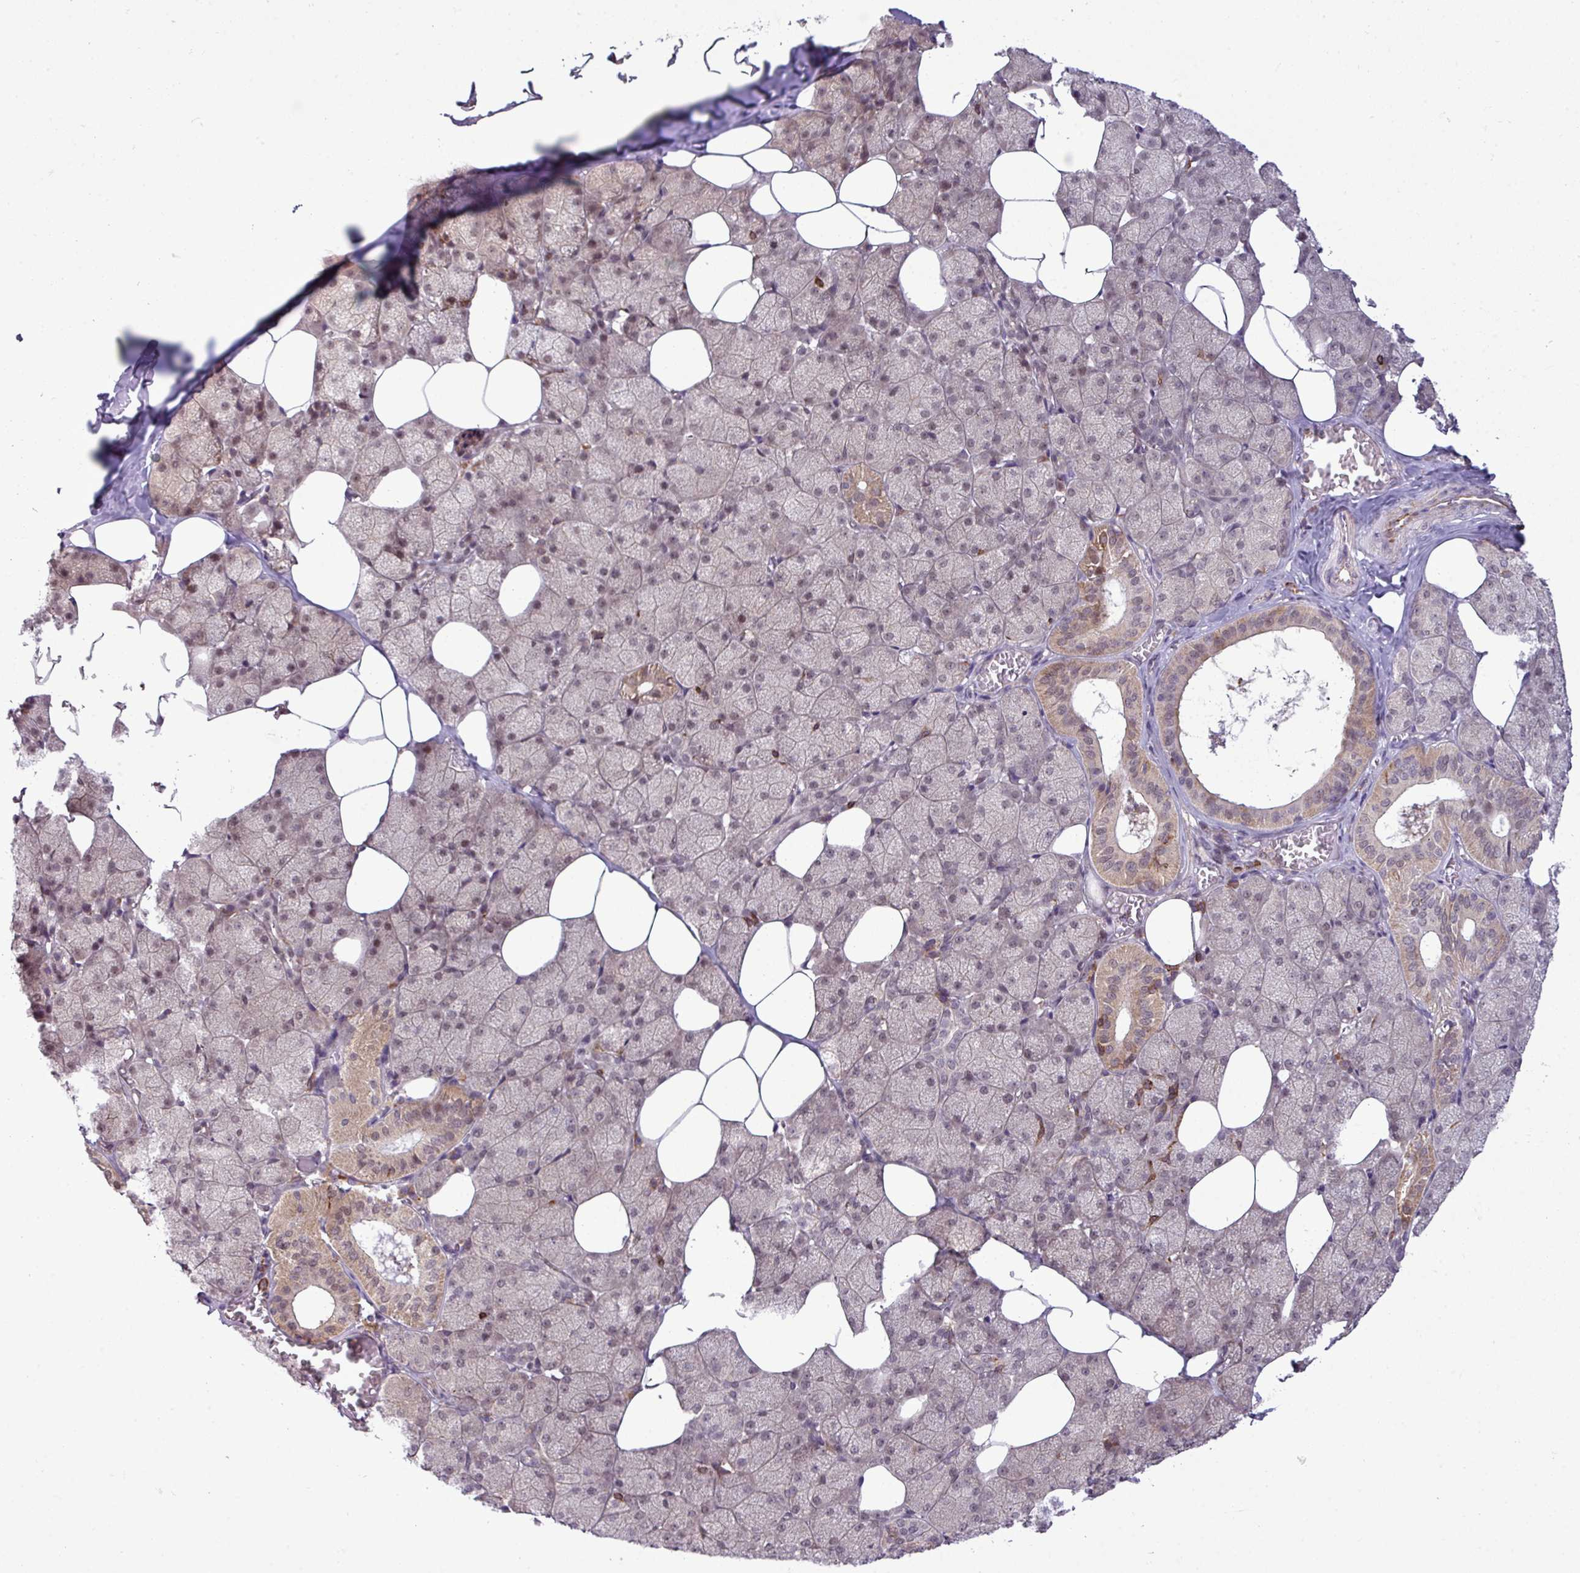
{"staining": {"intensity": "moderate", "quantity": "<25%", "location": "cytoplasmic/membranous,nuclear"}, "tissue": "salivary gland", "cell_type": "Glandular cells", "image_type": "normal", "snomed": [{"axis": "morphology", "description": "Normal tissue, NOS"}, {"axis": "topography", "description": "Salivary gland"}, {"axis": "topography", "description": "Peripheral nerve tissue"}], "caption": "Protein staining of benign salivary gland exhibits moderate cytoplasmic/membranous,nuclear staining in approximately <25% of glandular cells.", "gene": "ZC2HC1C", "patient": {"sex": "male", "age": 38}}